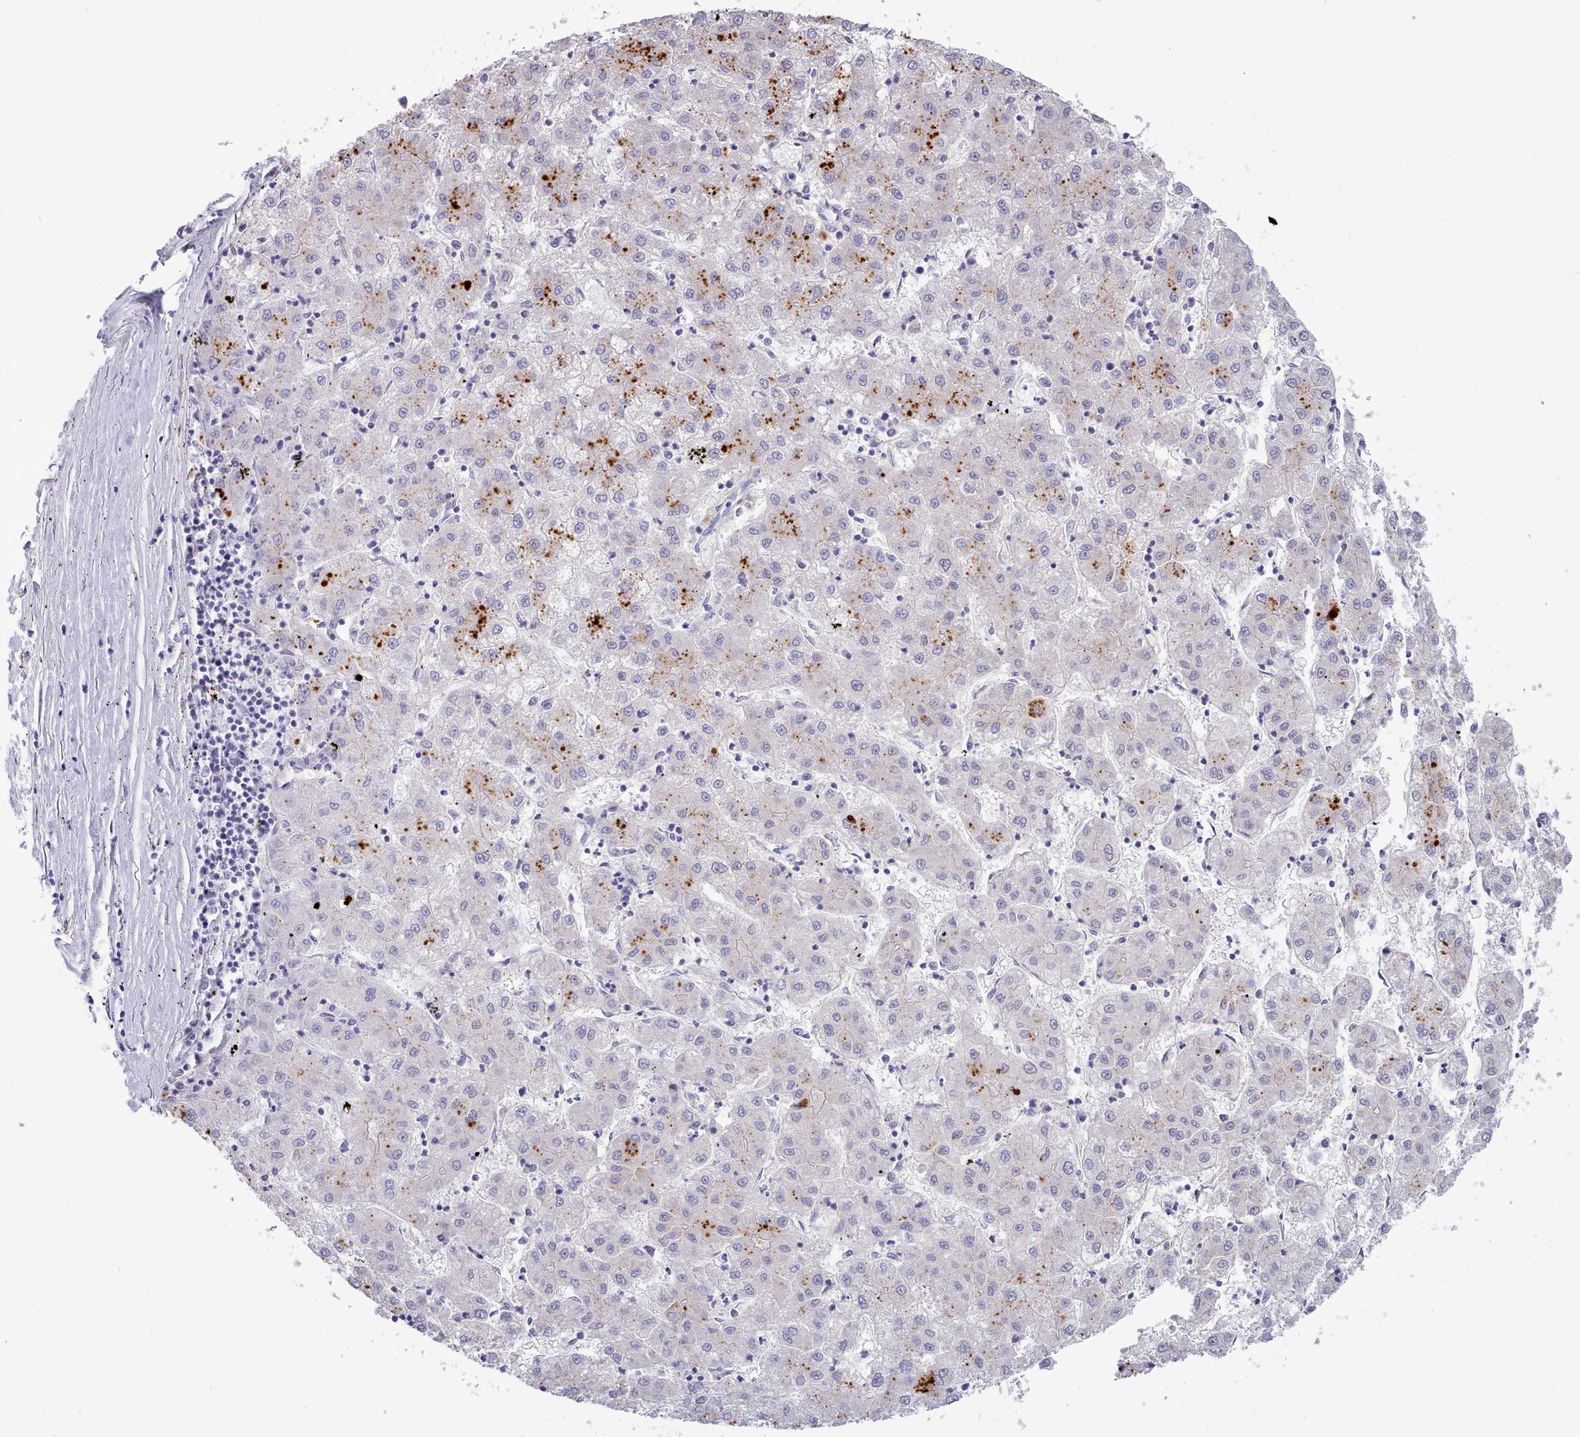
{"staining": {"intensity": "strong", "quantity": "<25%", "location": "nuclear"}, "tissue": "liver cancer", "cell_type": "Tumor cells", "image_type": "cancer", "snomed": [{"axis": "morphology", "description": "Carcinoma, Hepatocellular, NOS"}, {"axis": "topography", "description": "Liver"}], "caption": "A high-resolution micrograph shows IHC staining of liver cancer (hepatocellular carcinoma), which reveals strong nuclear staining in approximately <25% of tumor cells.", "gene": "GAA", "patient": {"sex": "male", "age": 72}}